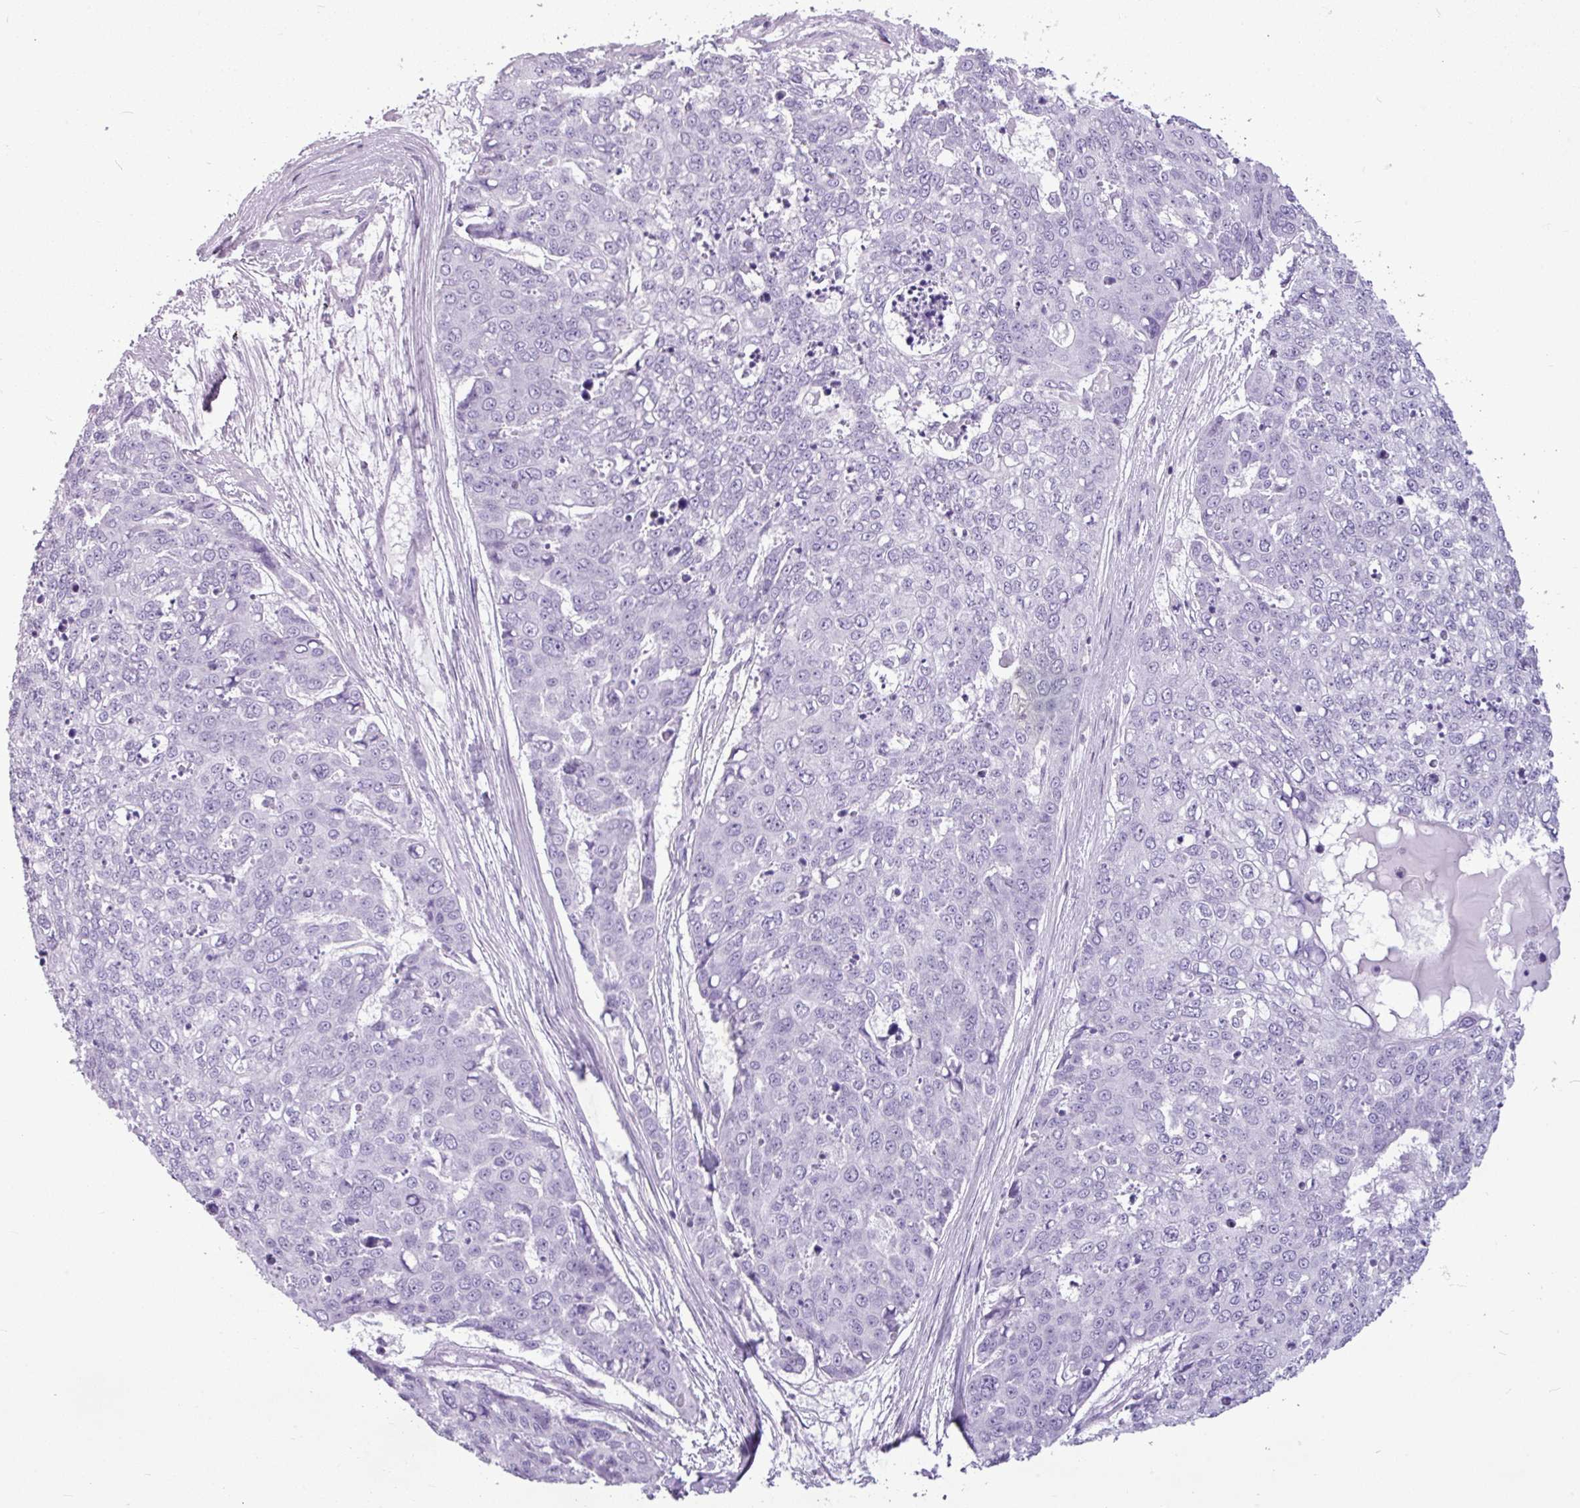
{"staining": {"intensity": "negative", "quantity": "none", "location": "none"}, "tissue": "skin cancer", "cell_type": "Tumor cells", "image_type": "cancer", "snomed": [{"axis": "morphology", "description": "Squamous cell carcinoma, NOS"}, {"axis": "topography", "description": "Skin"}], "caption": "High magnification brightfield microscopy of skin squamous cell carcinoma stained with DAB (3,3'-diaminobenzidine) (brown) and counterstained with hematoxylin (blue): tumor cells show no significant staining.", "gene": "AMY1B", "patient": {"sex": "female", "age": 44}}